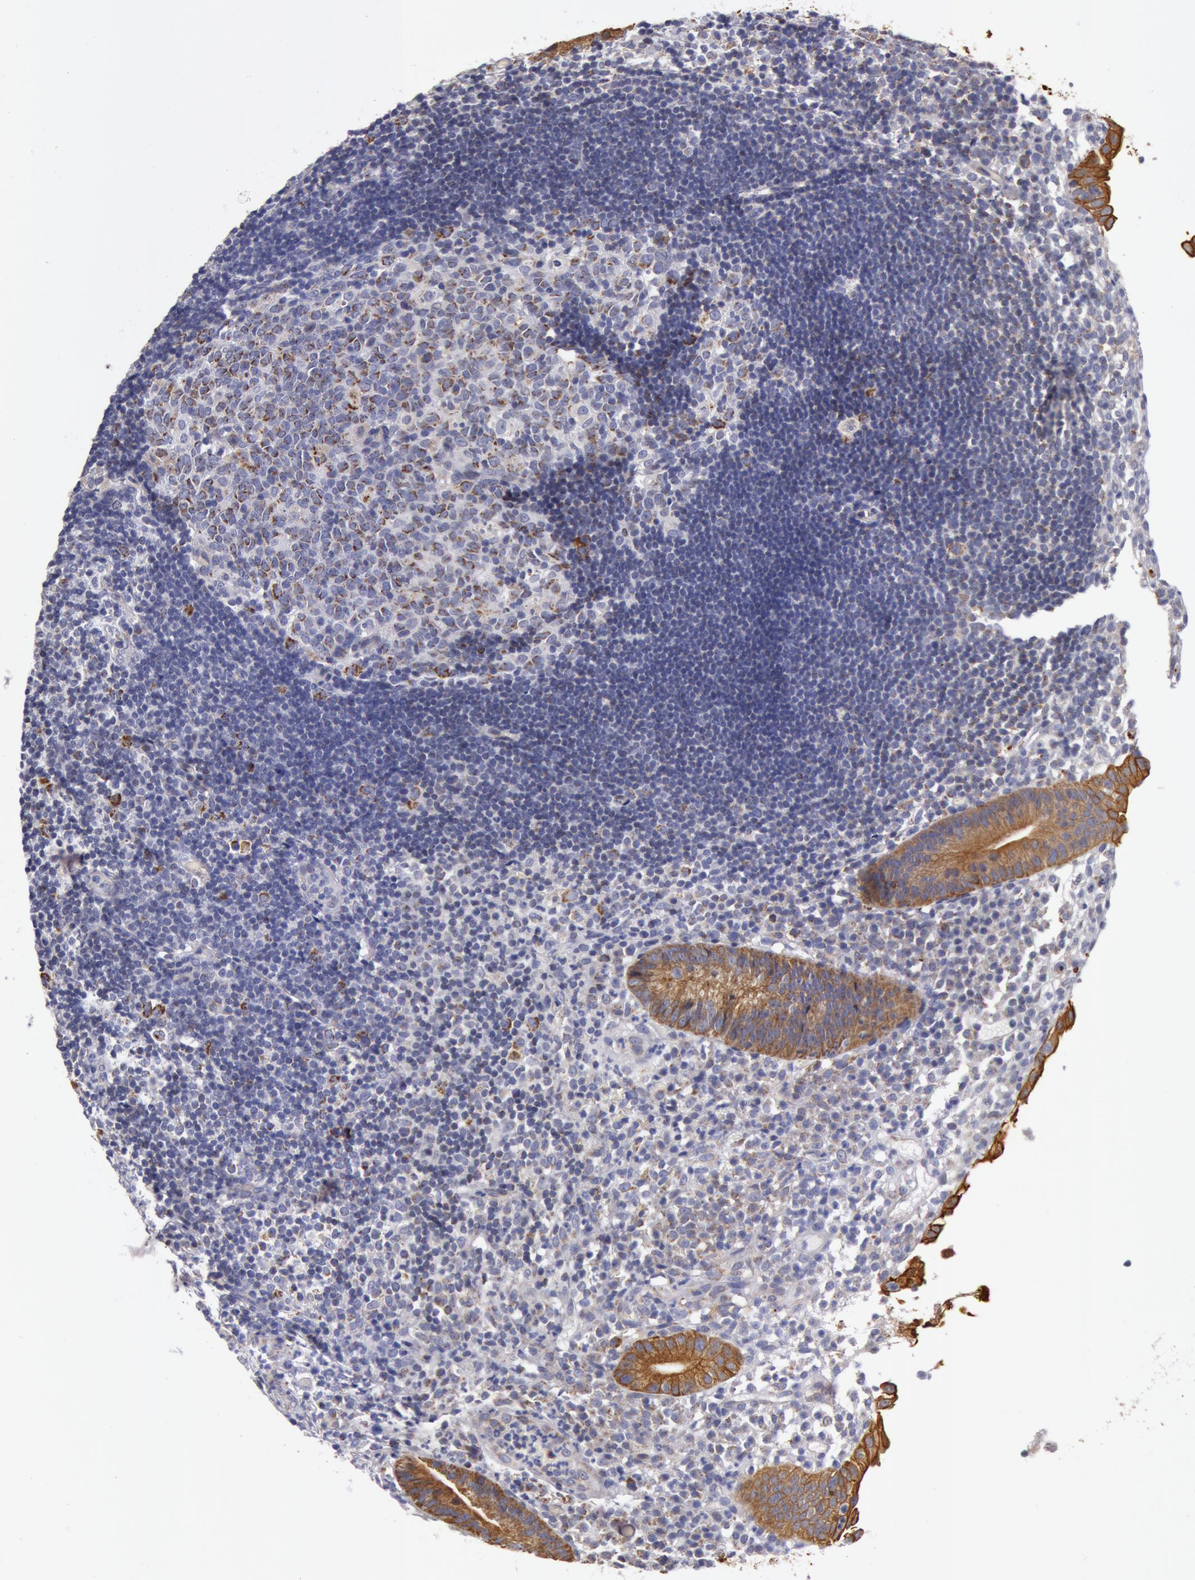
{"staining": {"intensity": "strong", "quantity": ">75%", "location": "cytoplasmic/membranous"}, "tissue": "appendix", "cell_type": "Glandular cells", "image_type": "normal", "snomed": [{"axis": "morphology", "description": "Normal tissue, NOS"}, {"axis": "topography", "description": "Appendix"}], "caption": "IHC micrograph of benign appendix stained for a protein (brown), which shows high levels of strong cytoplasmic/membranous expression in approximately >75% of glandular cells.", "gene": "KRT18", "patient": {"sex": "male", "age": 25}}